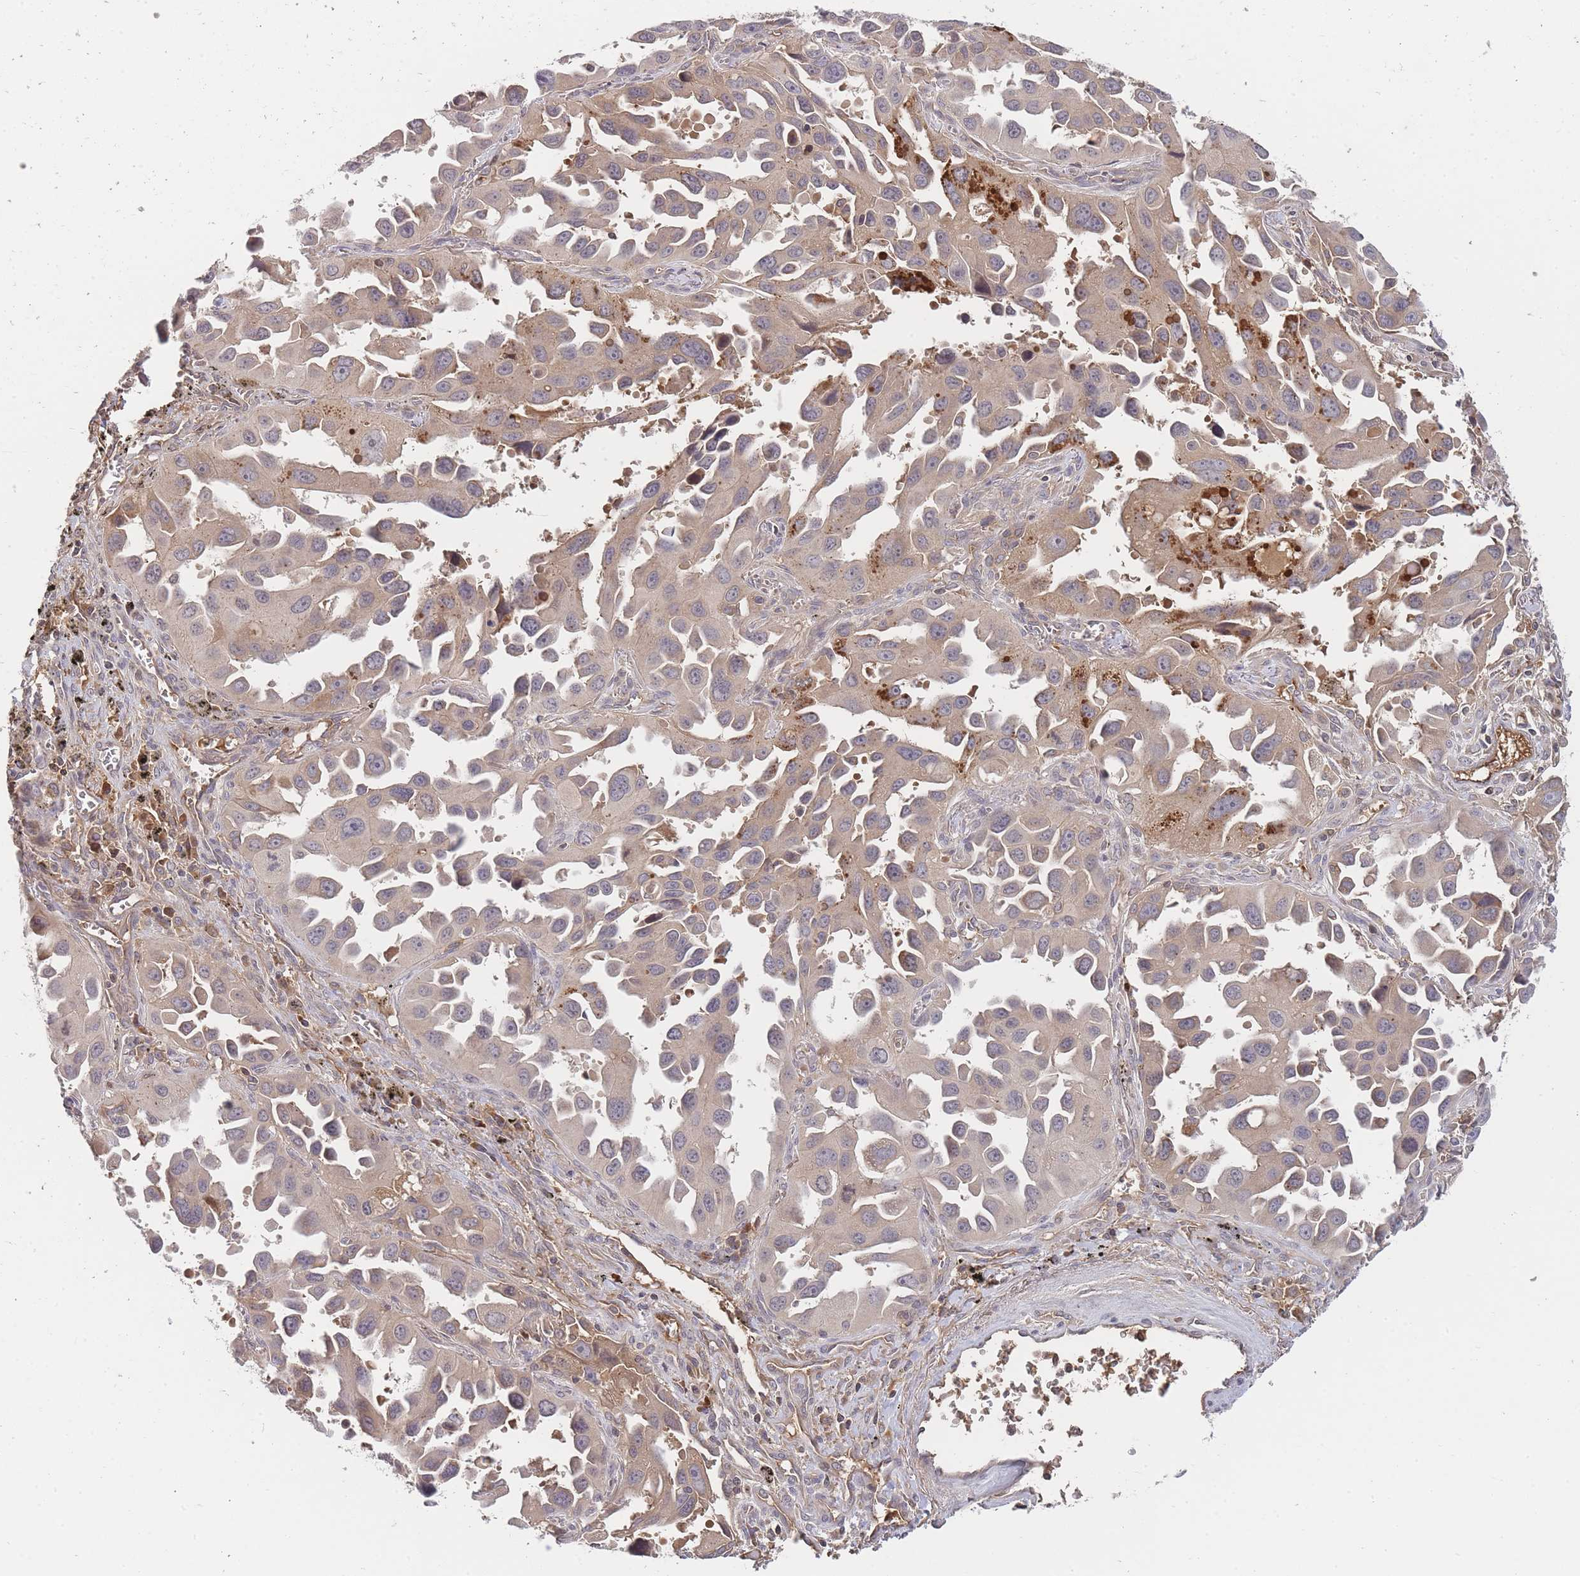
{"staining": {"intensity": "moderate", "quantity": "<25%", "location": "cytoplasmic/membranous"}, "tissue": "lung cancer", "cell_type": "Tumor cells", "image_type": "cancer", "snomed": [{"axis": "morphology", "description": "Adenocarcinoma, NOS"}, {"axis": "topography", "description": "Lung"}], "caption": "This photomicrograph shows IHC staining of lung cancer (adenocarcinoma), with low moderate cytoplasmic/membranous positivity in approximately <25% of tumor cells.", "gene": "RALGDS", "patient": {"sex": "male", "age": 66}}